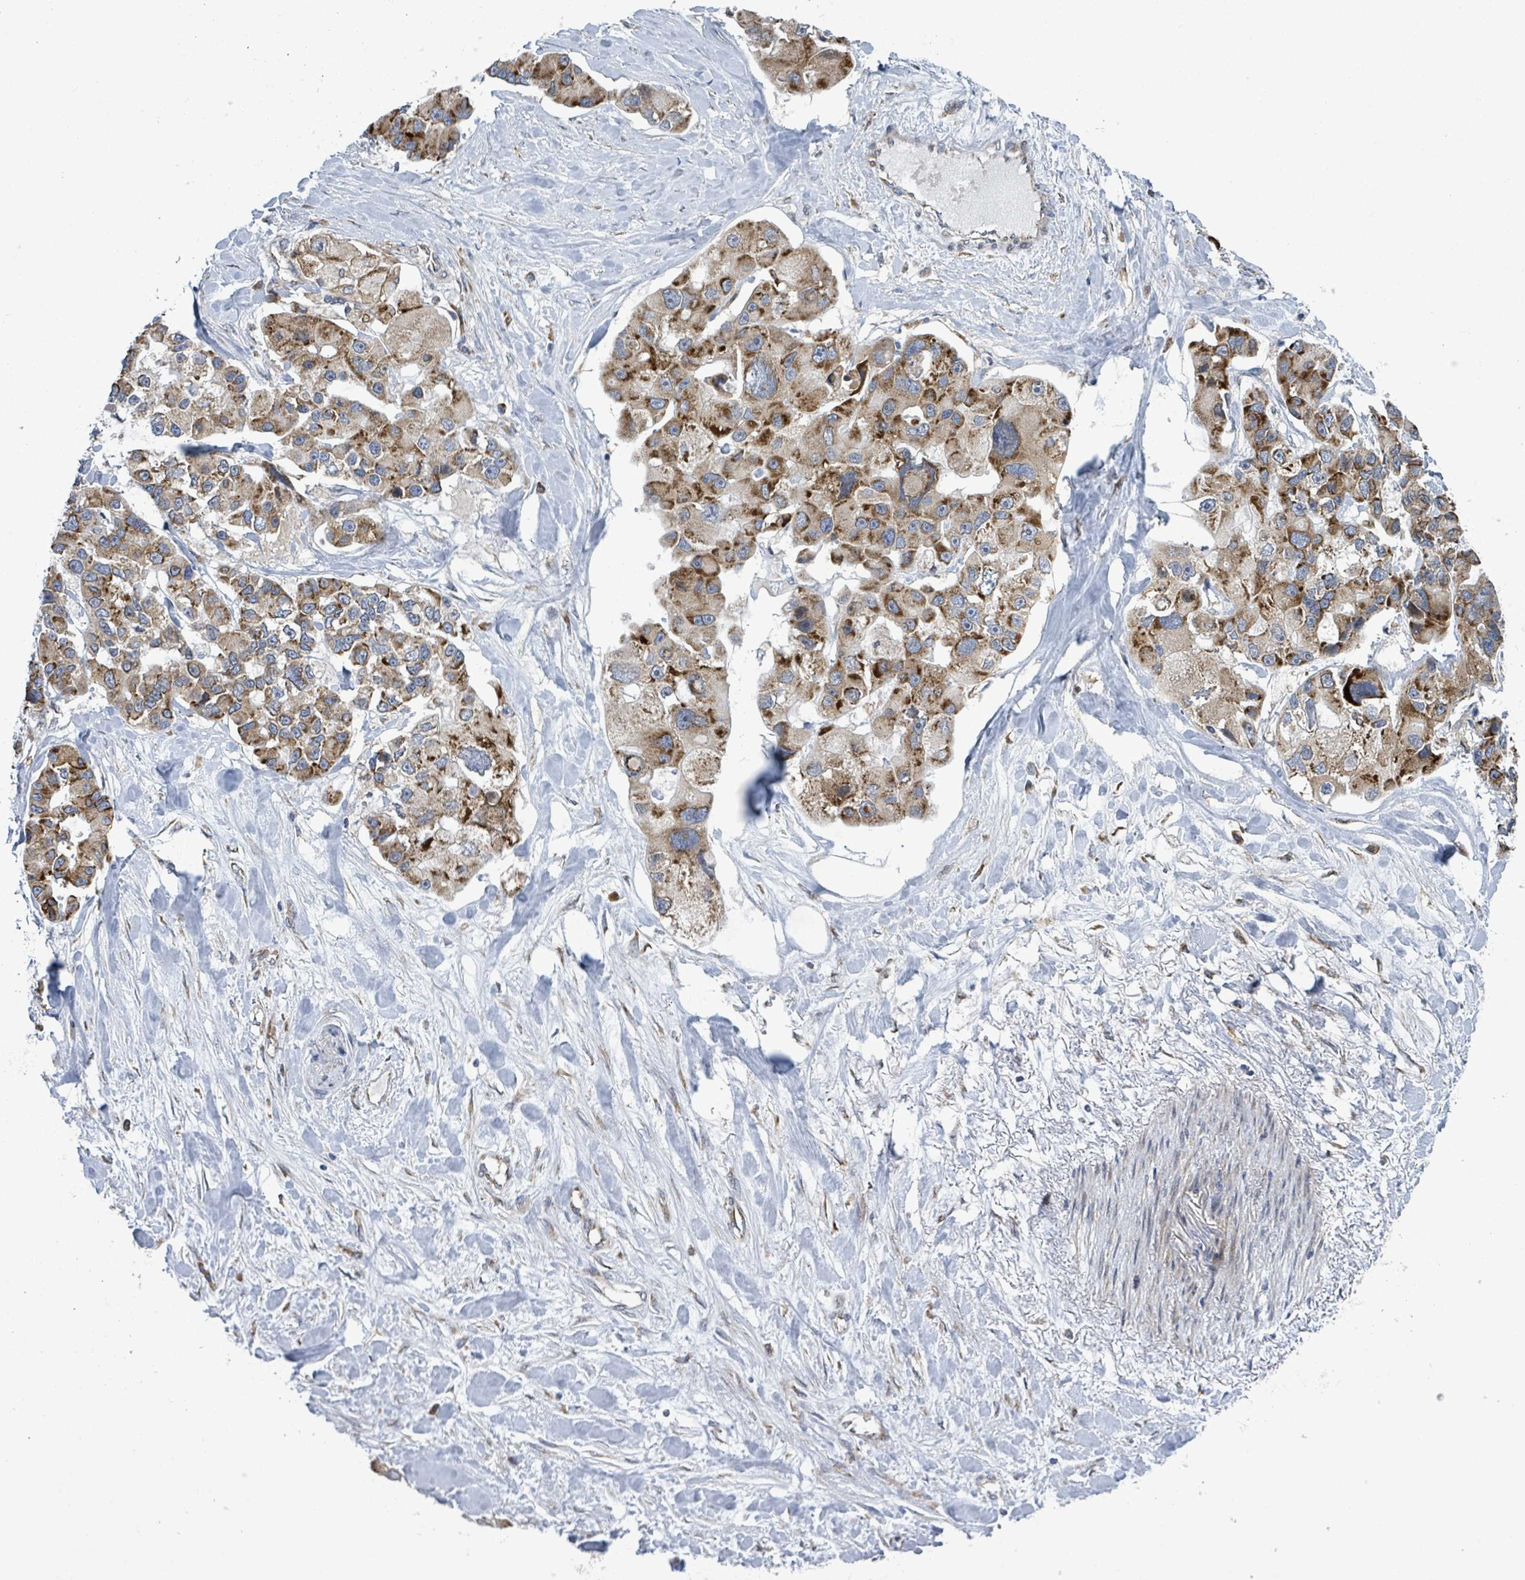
{"staining": {"intensity": "moderate", "quantity": ">75%", "location": "cytoplasmic/membranous"}, "tissue": "lung cancer", "cell_type": "Tumor cells", "image_type": "cancer", "snomed": [{"axis": "morphology", "description": "Adenocarcinoma, NOS"}, {"axis": "topography", "description": "Lung"}], "caption": "An immunohistochemistry photomicrograph of neoplastic tissue is shown. Protein staining in brown highlights moderate cytoplasmic/membranous positivity in lung cancer within tumor cells.", "gene": "NOMO1", "patient": {"sex": "female", "age": 54}}